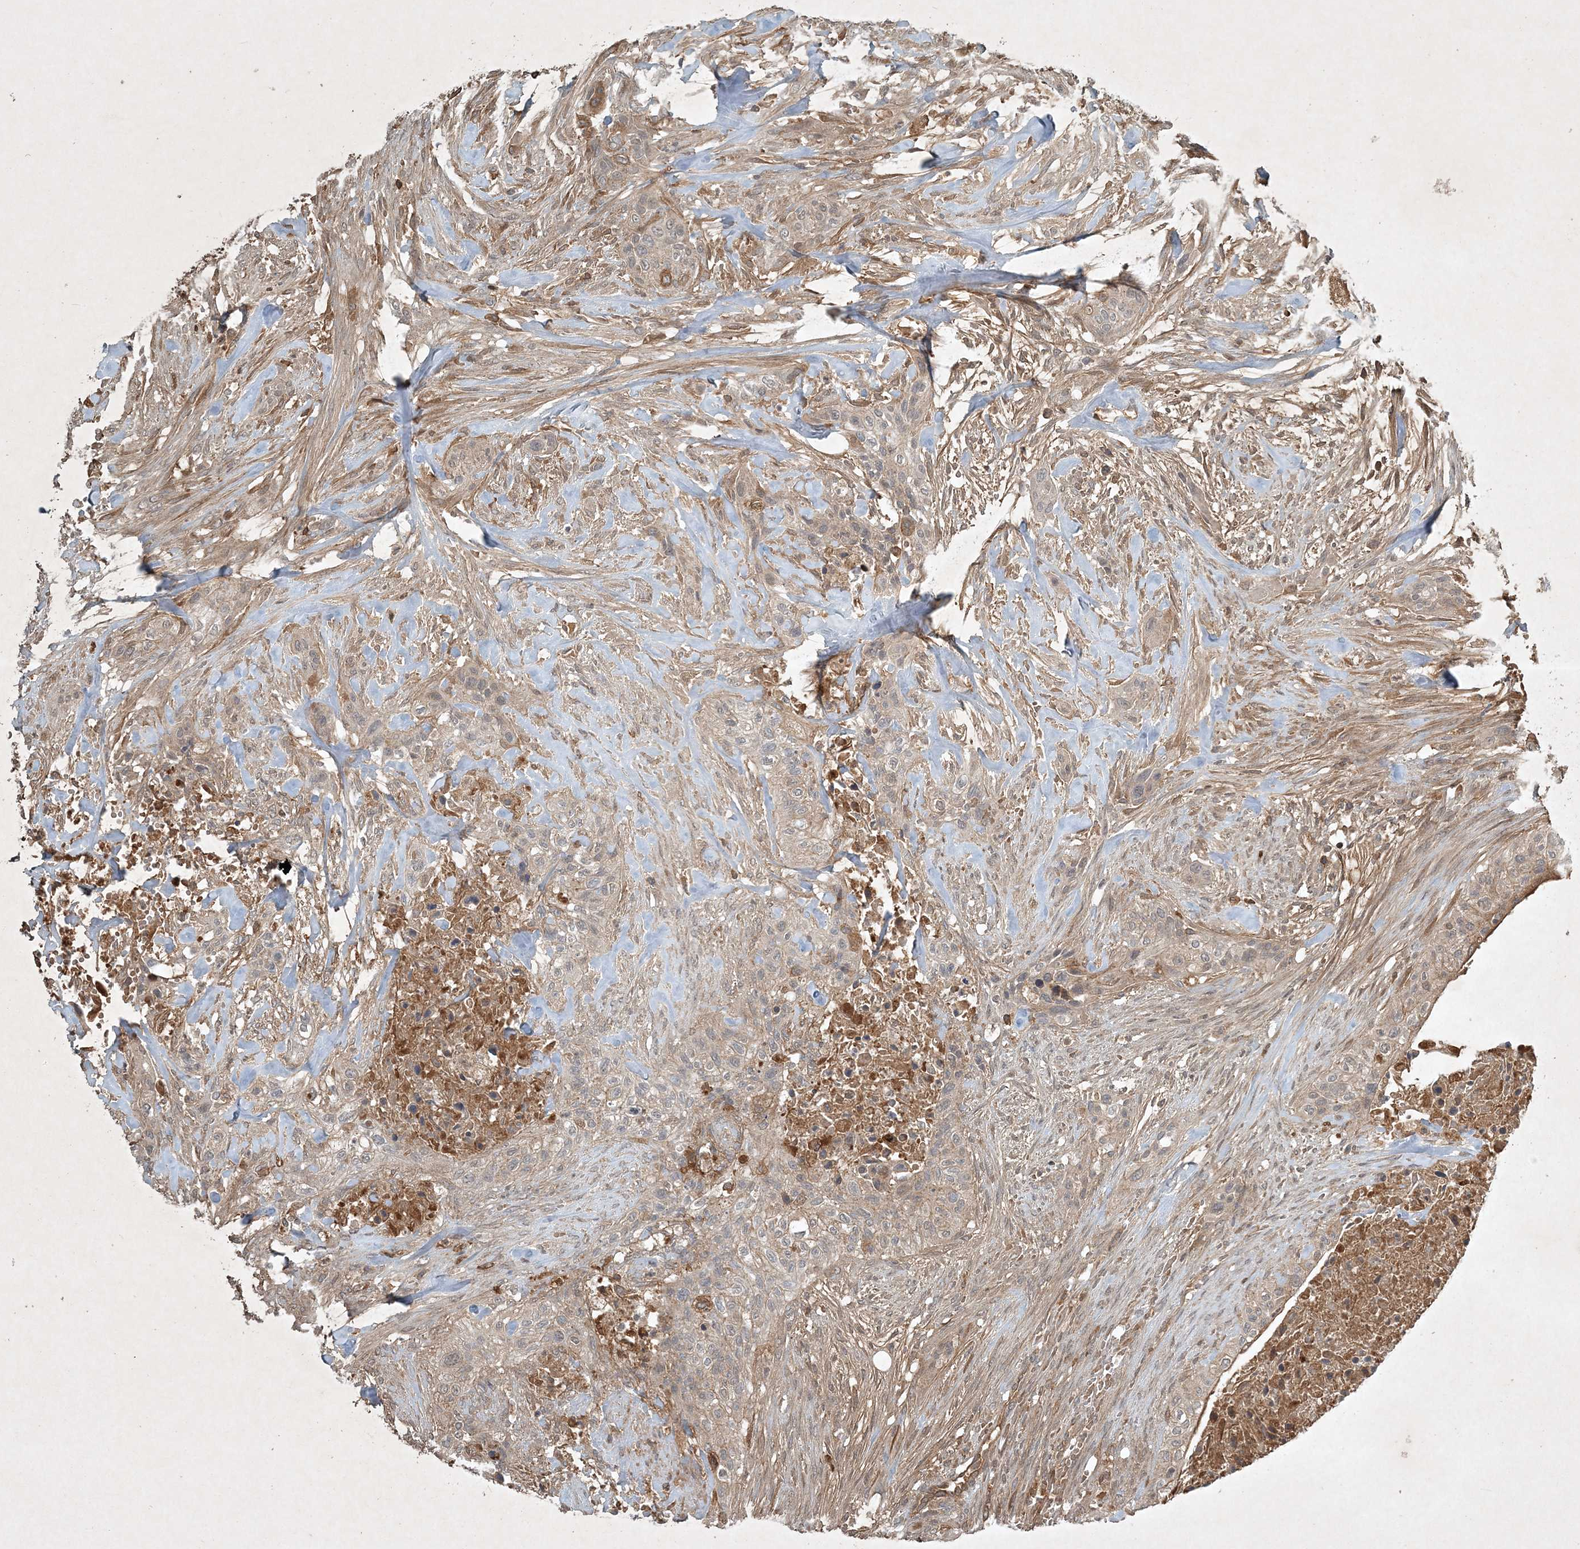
{"staining": {"intensity": "negative", "quantity": "none", "location": "none"}, "tissue": "urothelial cancer", "cell_type": "Tumor cells", "image_type": "cancer", "snomed": [{"axis": "morphology", "description": "Urothelial carcinoma, High grade"}, {"axis": "topography", "description": "Urinary bladder"}], "caption": "This histopathology image is of urothelial carcinoma (high-grade) stained with IHC to label a protein in brown with the nuclei are counter-stained blue. There is no expression in tumor cells. (DAB (3,3'-diaminobenzidine) immunohistochemistry (IHC) visualized using brightfield microscopy, high magnification).", "gene": "TNFAIP6", "patient": {"sex": "male", "age": 35}}